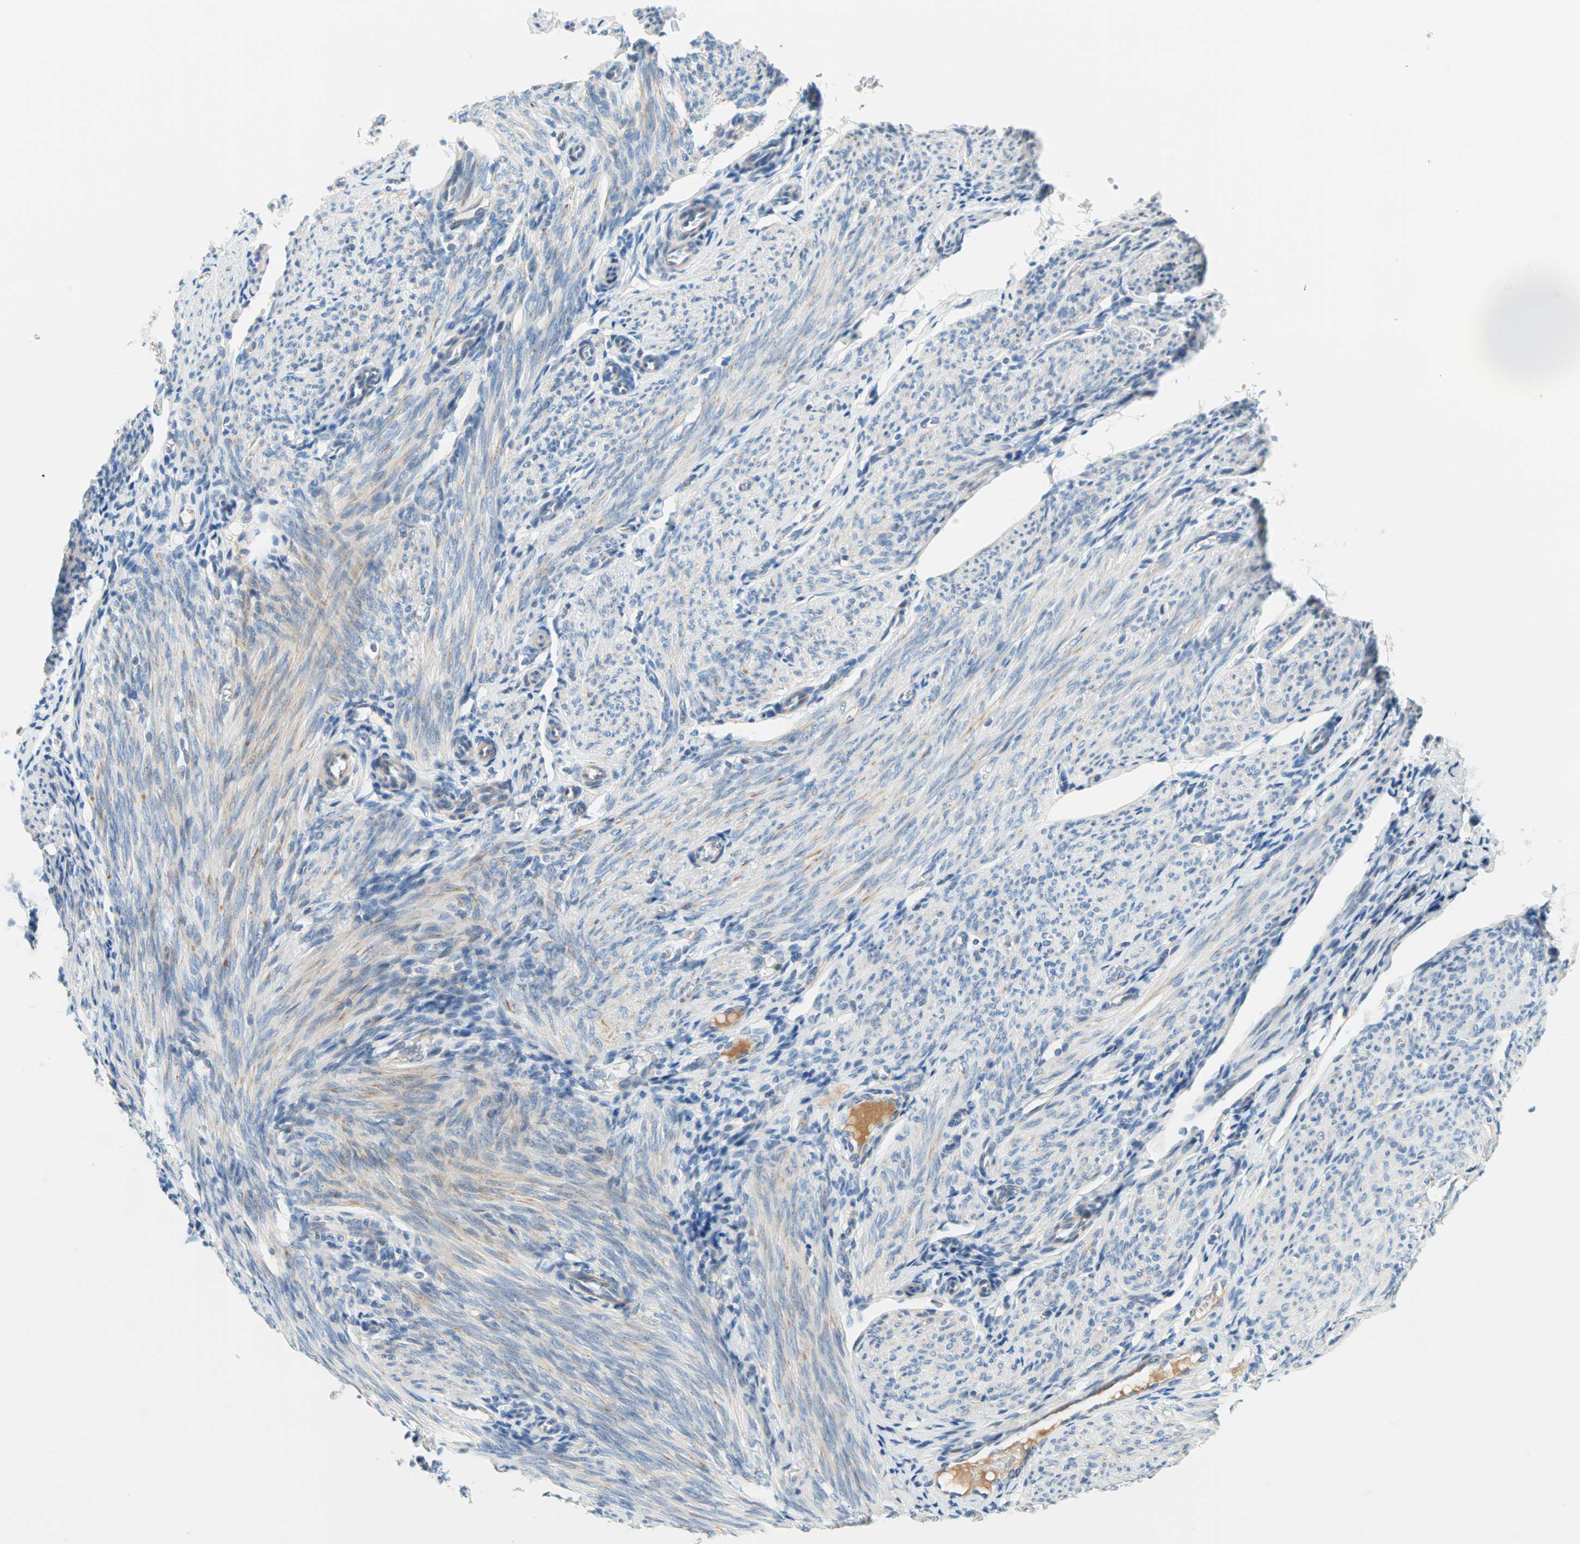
{"staining": {"intensity": "negative", "quantity": "none", "location": "none"}, "tissue": "endometrium", "cell_type": "Cells in endometrial stroma", "image_type": "normal", "snomed": [{"axis": "morphology", "description": "Normal tissue, NOS"}, {"axis": "topography", "description": "Endometrium"}], "caption": "This image is of normal endometrium stained with immunohistochemistry (IHC) to label a protein in brown with the nuclei are counter-stained blue. There is no positivity in cells in endometrial stroma.", "gene": "TMEM163", "patient": {"sex": "female", "age": 61}}